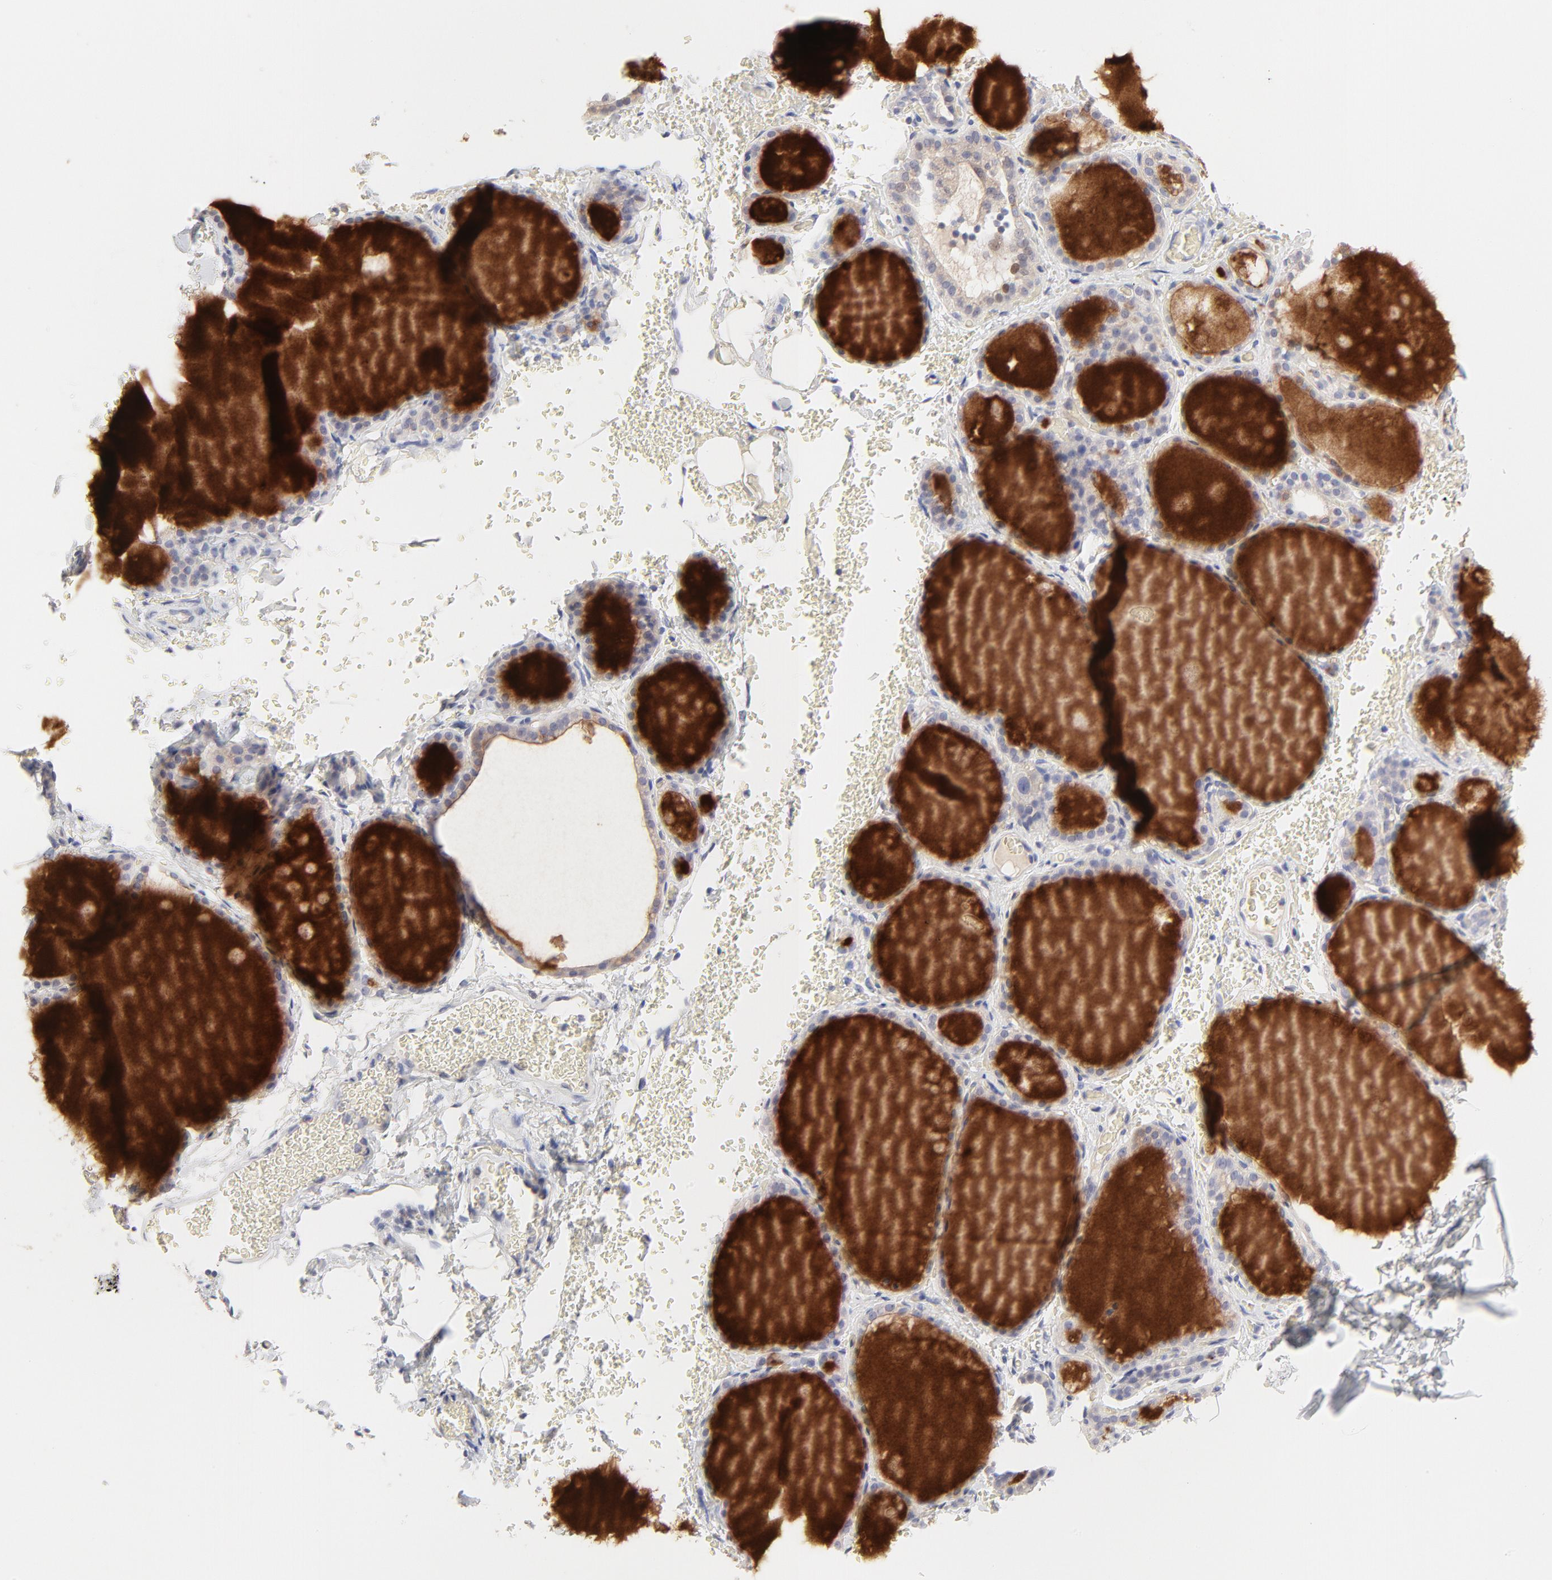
{"staining": {"intensity": "weak", "quantity": "<25%", "location": "cytoplasmic/membranous"}, "tissue": "thyroid gland", "cell_type": "Glandular cells", "image_type": "normal", "snomed": [{"axis": "morphology", "description": "Normal tissue, NOS"}, {"axis": "topography", "description": "Thyroid gland"}], "caption": "A histopathology image of thyroid gland stained for a protein exhibits no brown staining in glandular cells. (DAB IHC with hematoxylin counter stain).", "gene": "ELF3", "patient": {"sex": "male", "age": 61}}